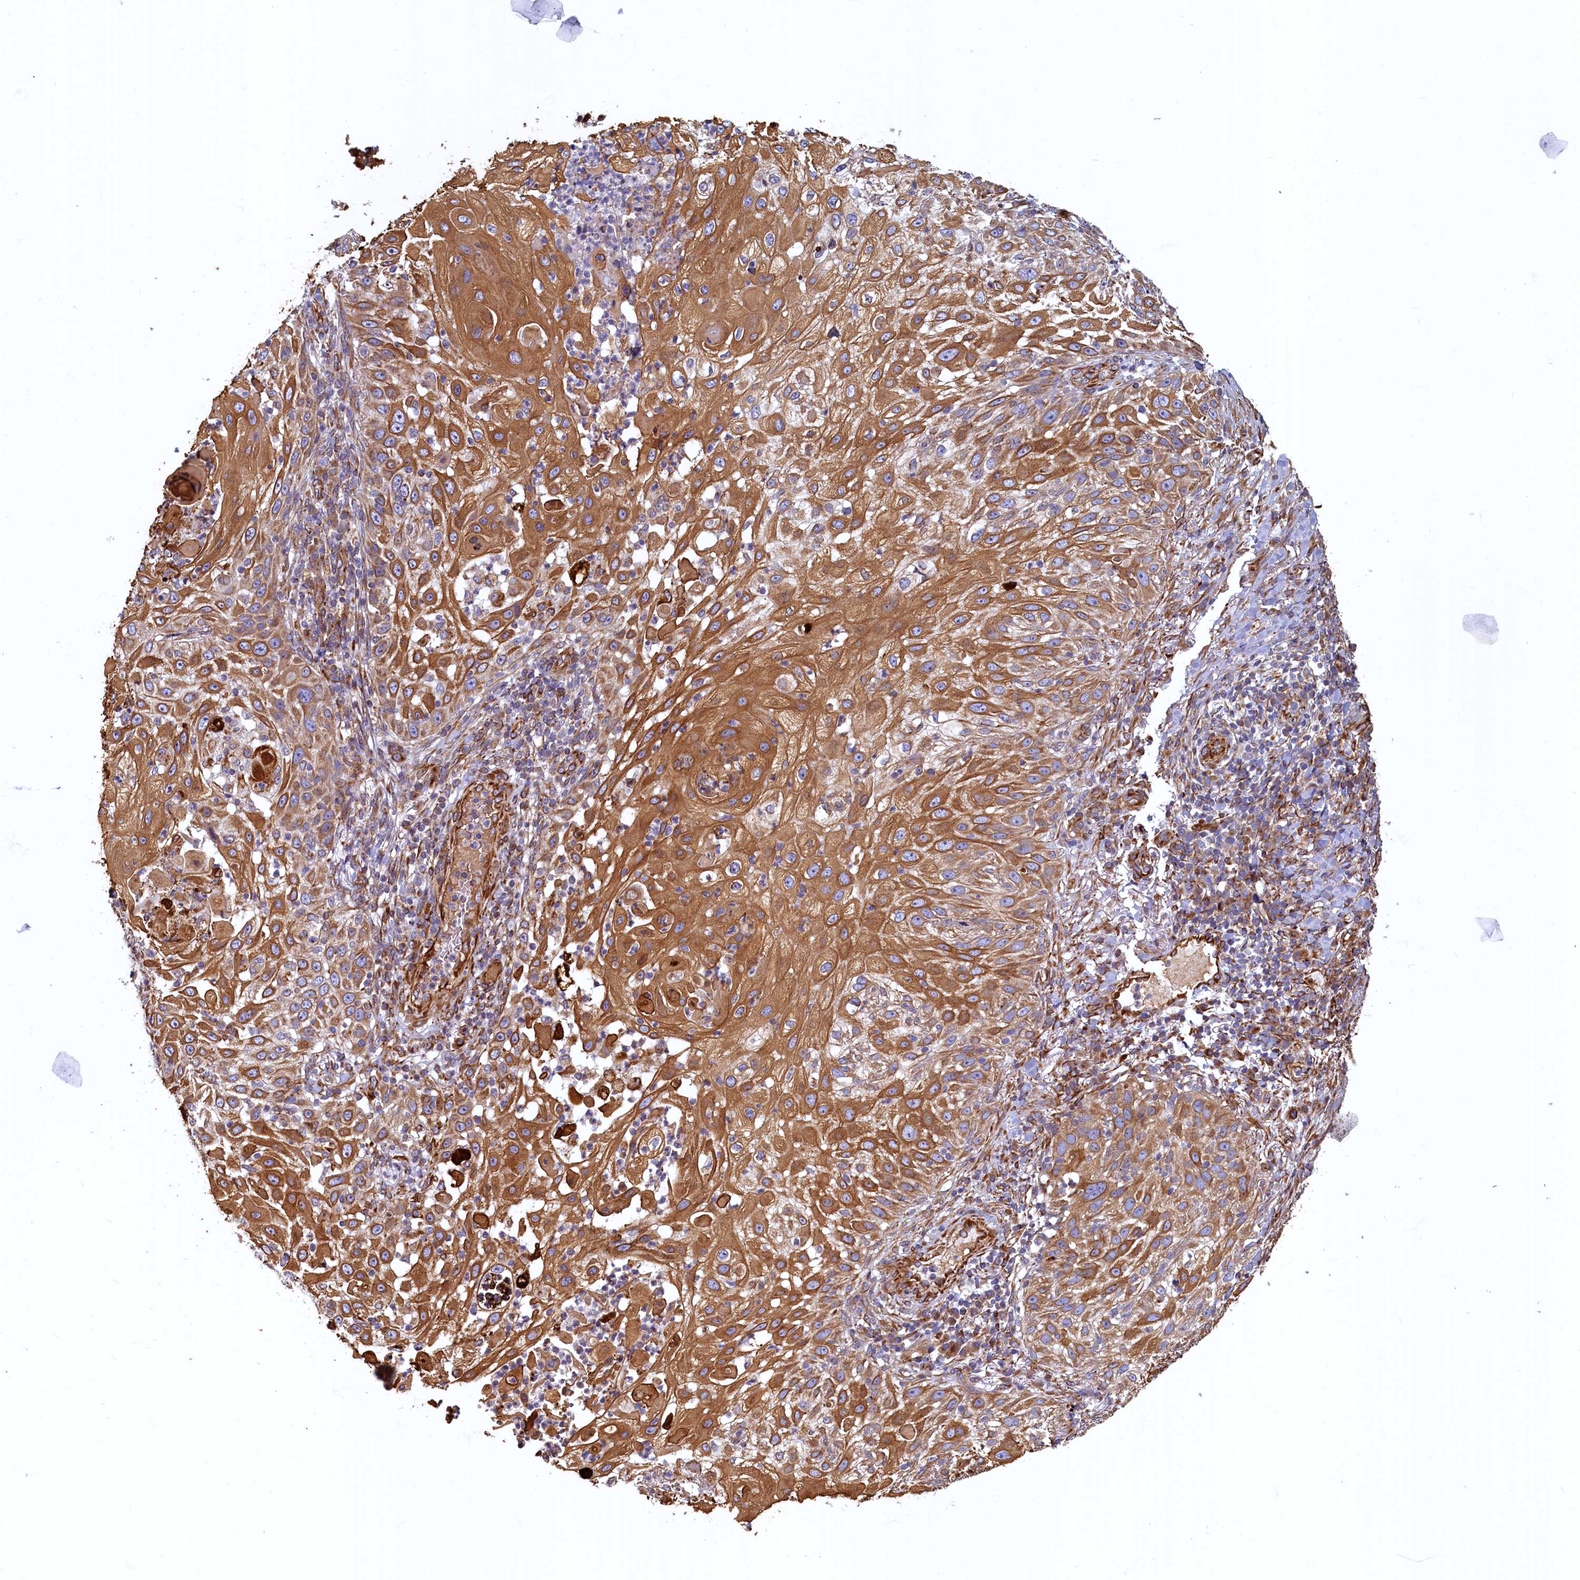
{"staining": {"intensity": "strong", "quantity": ">75%", "location": "cytoplasmic/membranous"}, "tissue": "skin cancer", "cell_type": "Tumor cells", "image_type": "cancer", "snomed": [{"axis": "morphology", "description": "Squamous cell carcinoma, NOS"}, {"axis": "topography", "description": "Skin"}], "caption": "A histopathology image of human skin squamous cell carcinoma stained for a protein shows strong cytoplasmic/membranous brown staining in tumor cells.", "gene": "LRRC57", "patient": {"sex": "female", "age": 44}}